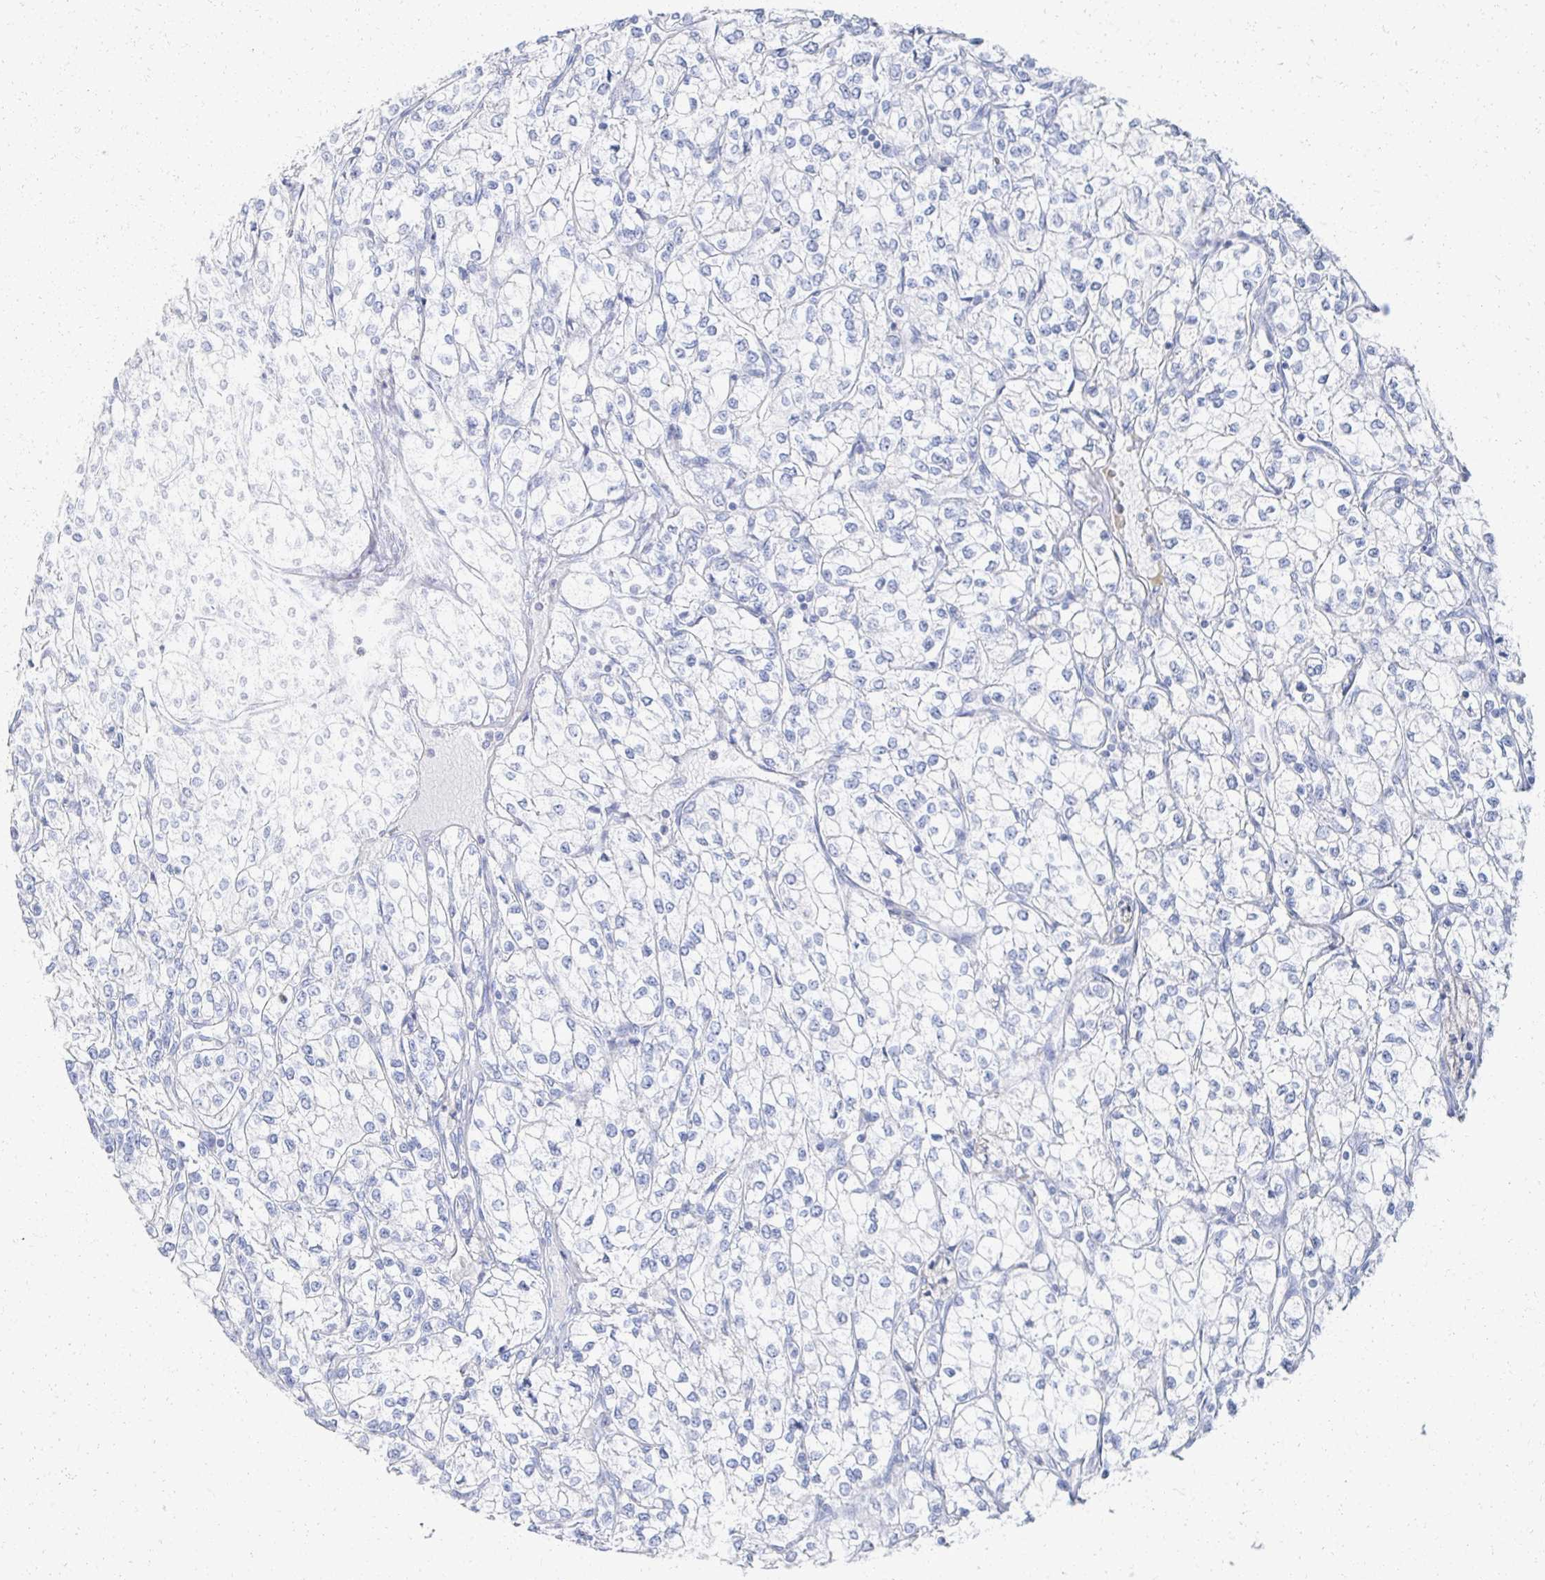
{"staining": {"intensity": "negative", "quantity": "none", "location": "none"}, "tissue": "renal cancer", "cell_type": "Tumor cells", "image_type": "cancer", "snomed": [{"axis": "morphology", "description": "Adenocarcinoma, NOS"}, {"axis": "topography", "description": "Kidney"}], "caption": "Renal cancer (adenocarcinoma) was stained to show a protein in brown. There is no significant staining in tumor cells.", "gene": "PRR20A", "patient": {"sex": "male", "age": 80}}